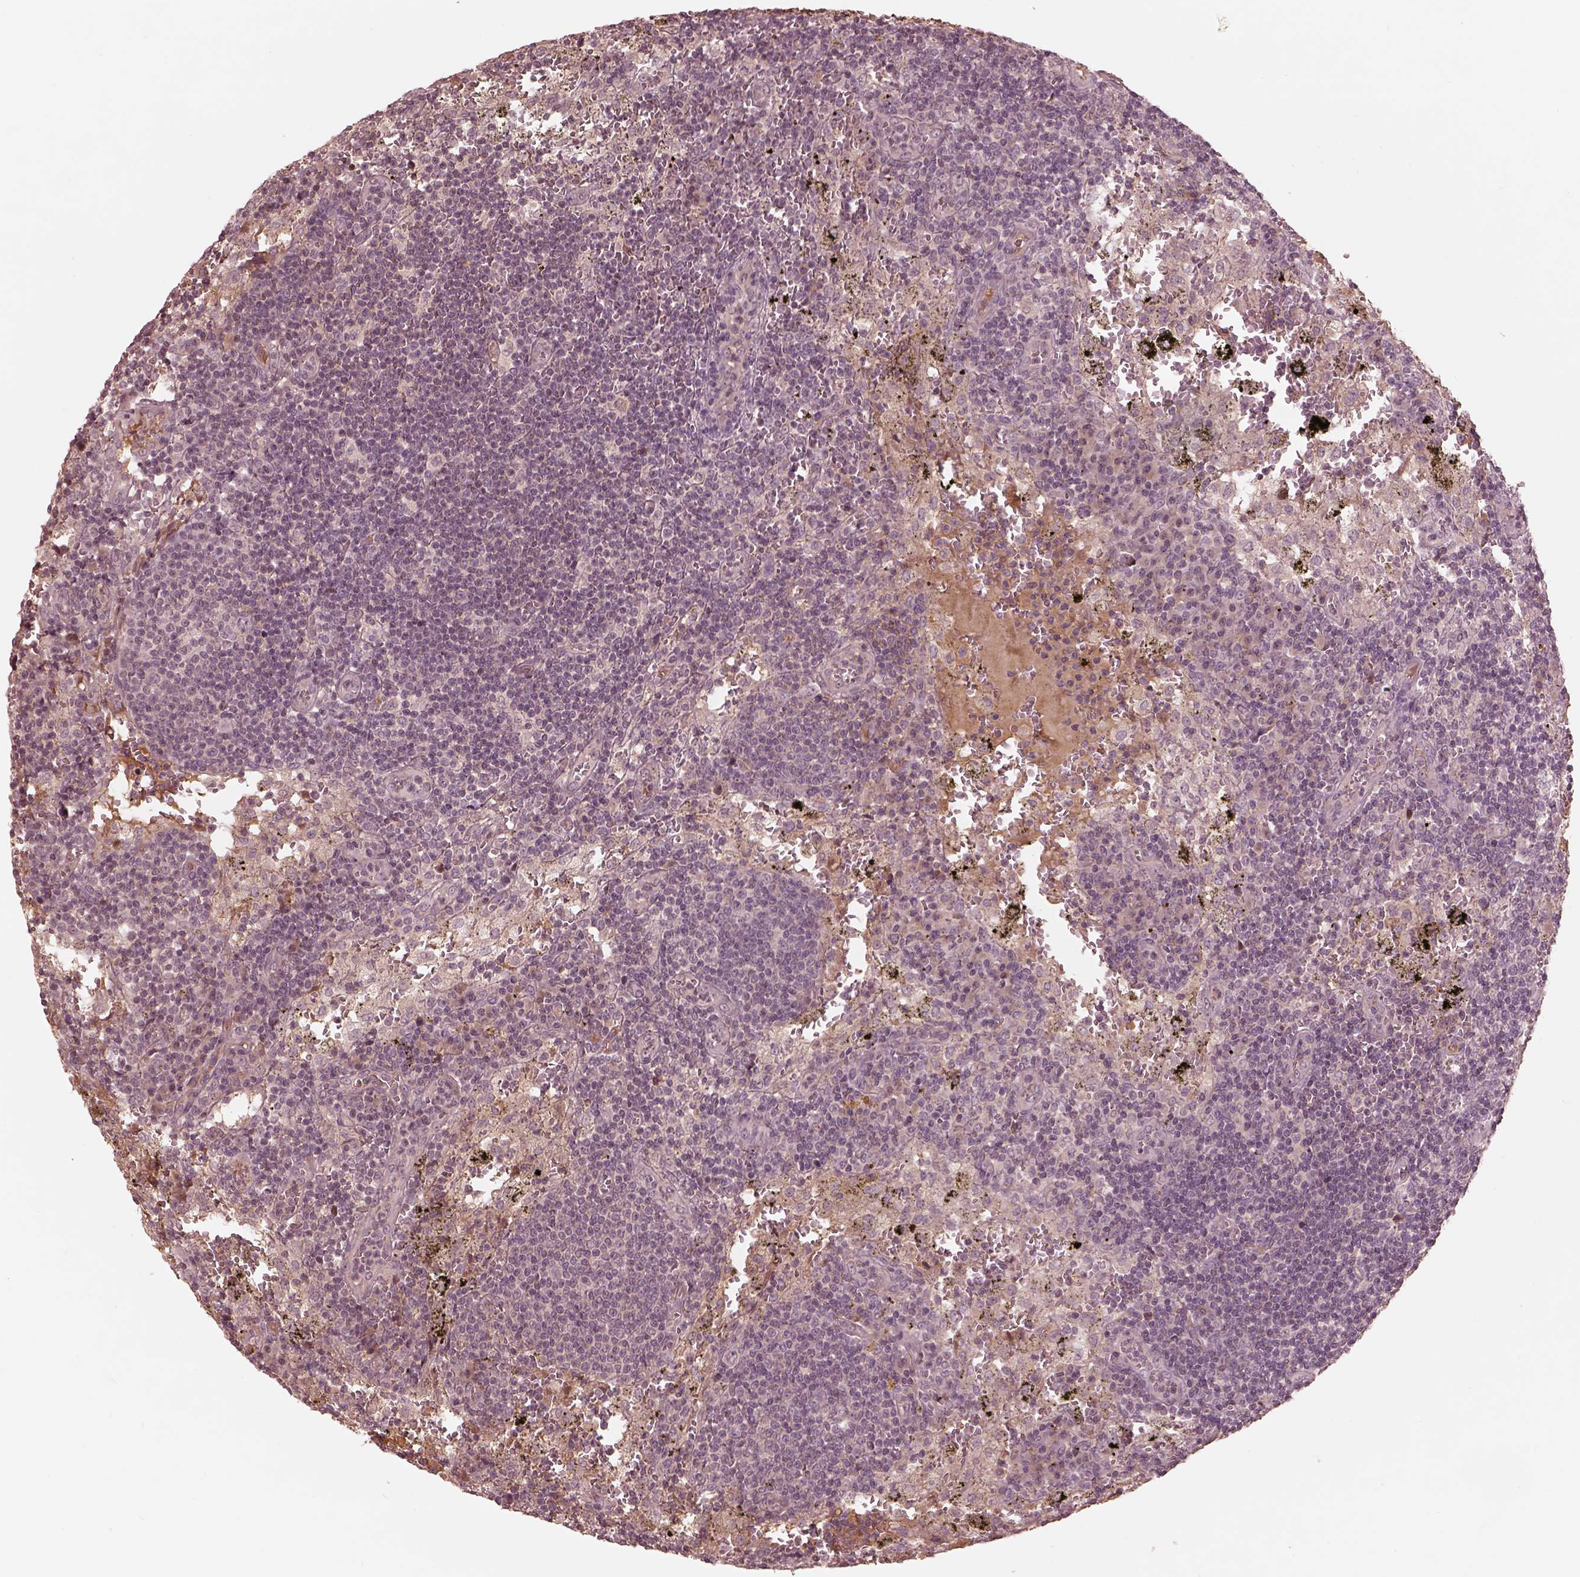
{"staining": {"intensity": "negative", "quantity": "none", "location": "none"}, "tissue": "lymph node", "cell_type": "Germinal center cells", "image_type": "normal", "snomed": [{"axis": "morphology", "description": "Normal tissue, NOS"}, {"axis": "topography", "description": "Lymph node"}], "caption": "Immunohistochemistry of benign lymph node shows no positivity in germinal center cells.", "gene": "TF", "patient": {"sex": "male", "age": 62}}